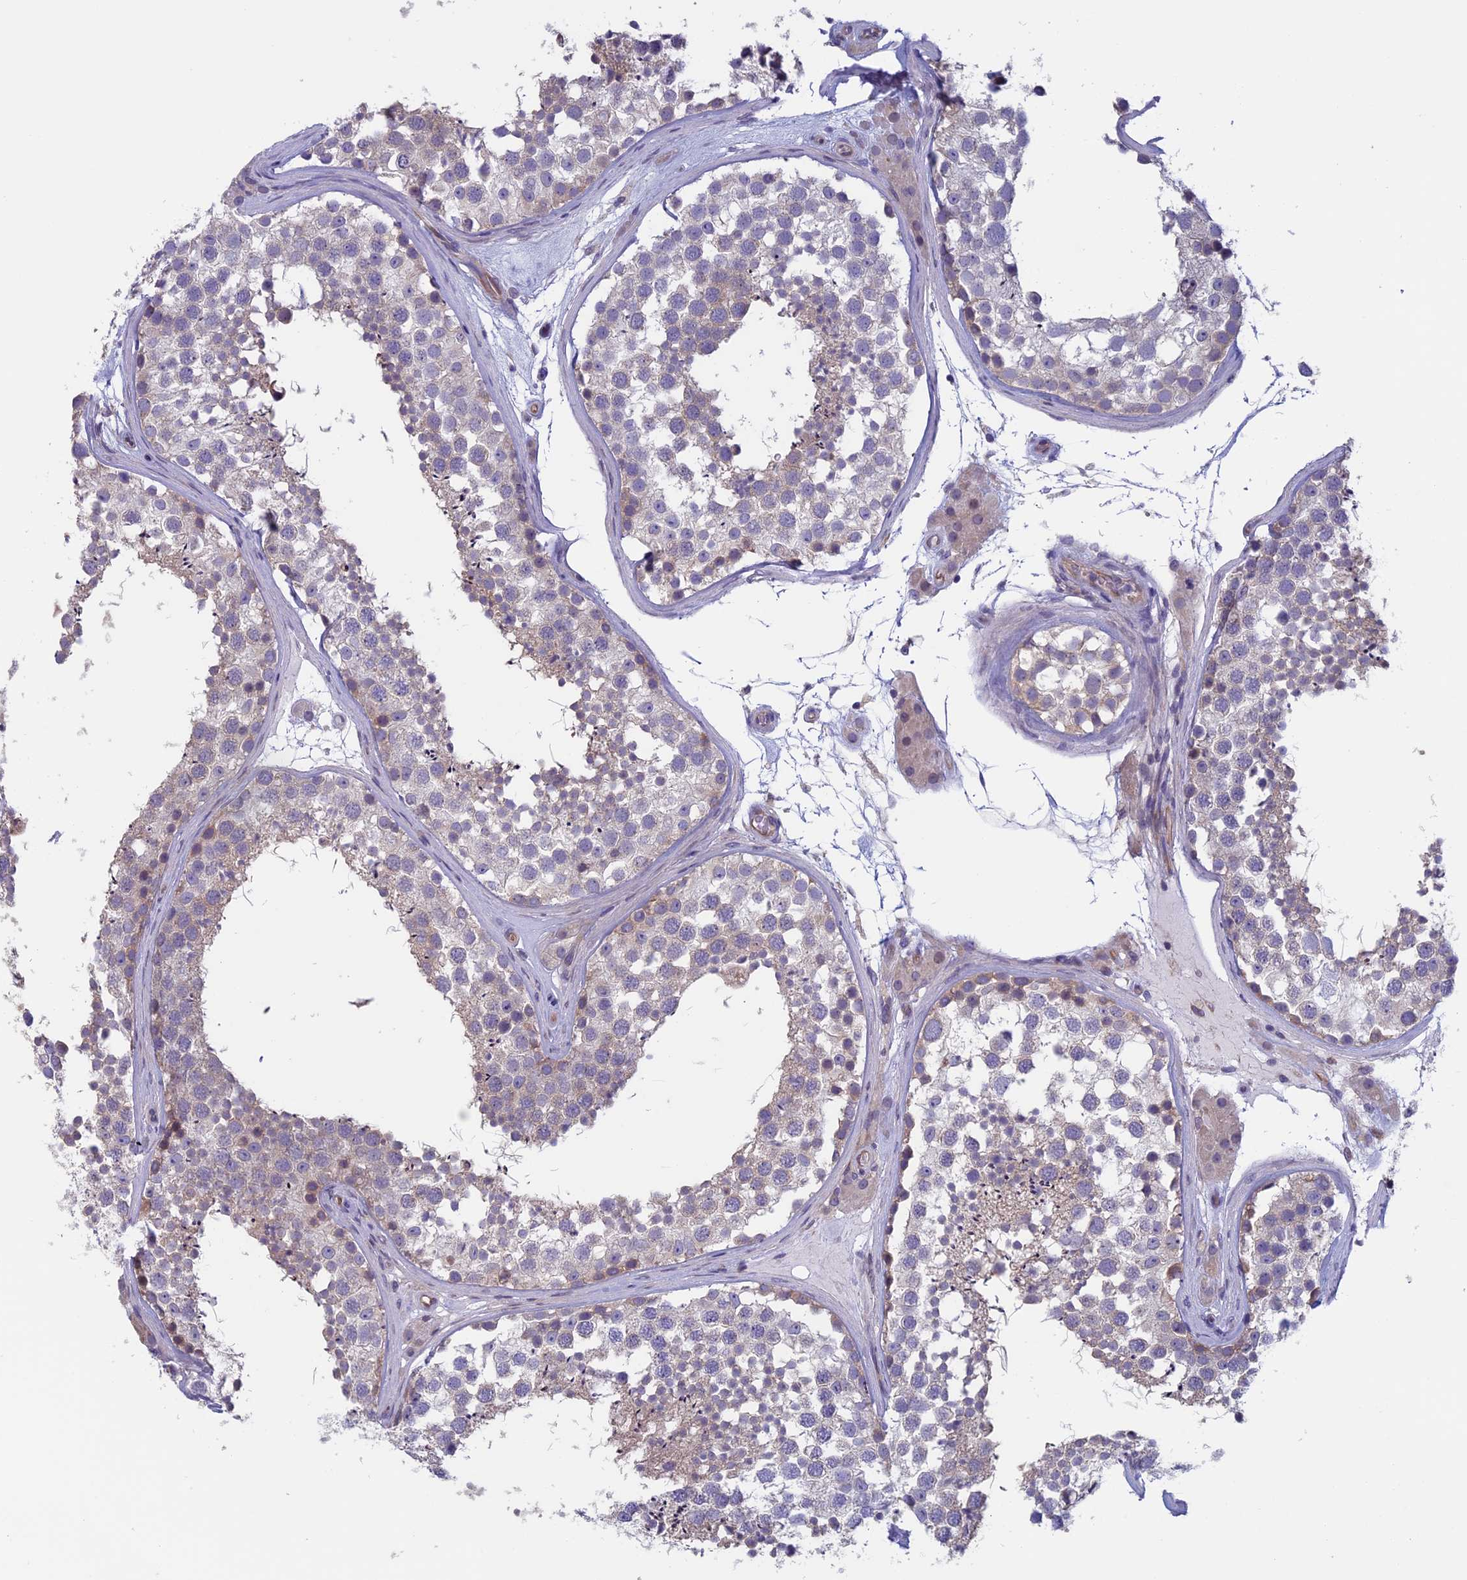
{"staining": {"intensity": "weak", "quantity": "<25%", "location": "cytoplasmic/membranous"}, "tissue": "testis", "cell_type": "Cells in seminiferous ducts", "image_type": "normal", "snomed": [{"axis": "morphology", "description": "Normal tissue, NOS"}, {"axis": "topography", "description": "Testis"}], "caption": "Immunohistochemical staining of normal human testis shows no significant staining in cells in seminiferous ducts. Brightfield microscopy of immunohistochemistry (IHC) stained with DAB (3,3'-diaminobenzidine) (brown) and hematoxylin (blue), captured at high magnification.", "gene": "CNOT6L", "patient": {"sex": "male", "age": 46}}